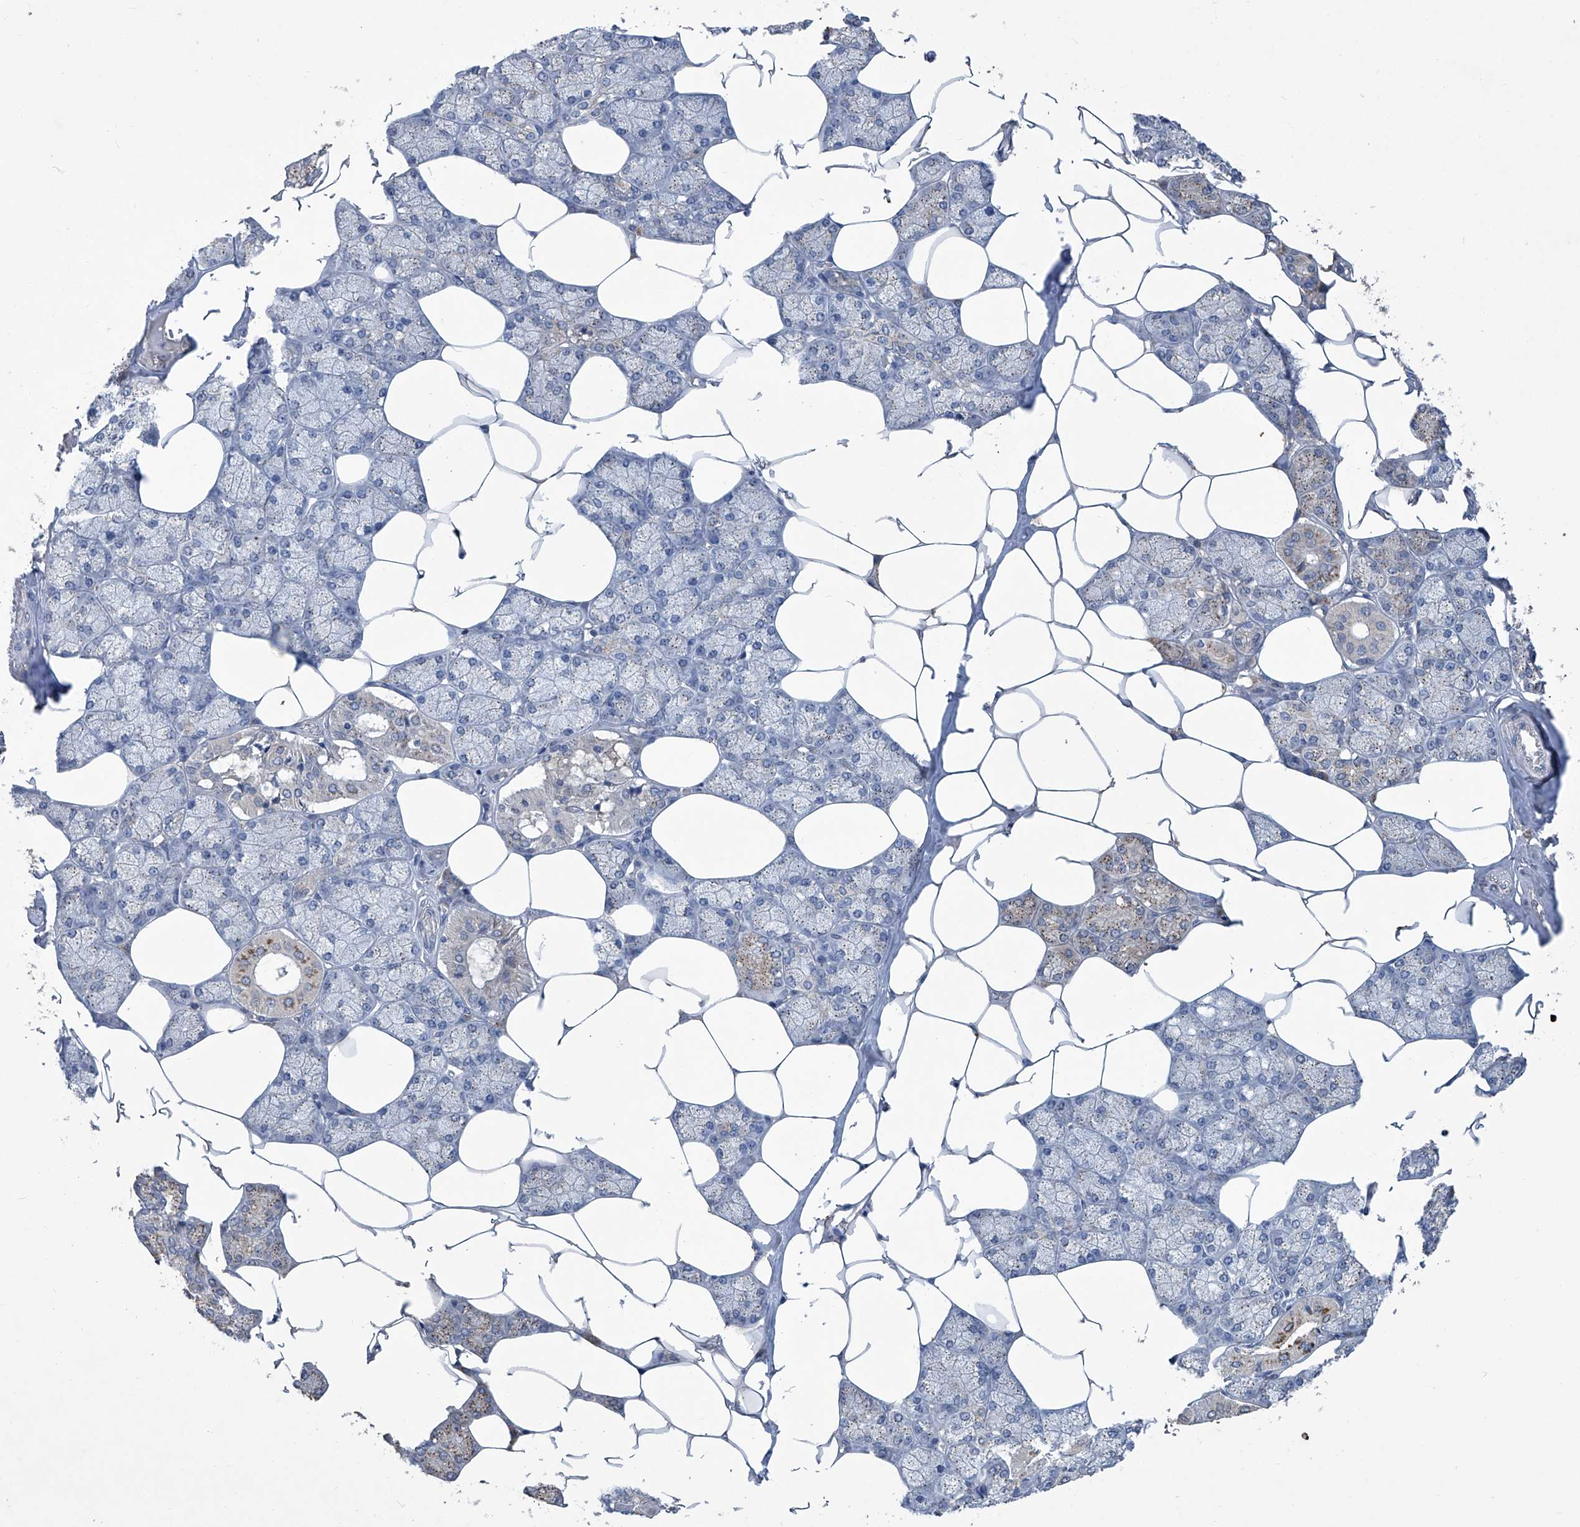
{"staining": {"intensity": "strong", "quantity": "<25%", "location": "cytoplasmic/membranous"}, "tissue": "salivary gland", "cell_type": "Glandular cells", "image_type": "normal", "snomed": [{"axis": "morphology", "description": "Normal tissue, NOS"}, {"axis": "topography", "description": "Salivary gland"}], "caption": "Protein staining of normal salivary gland displays strong cytoplasmic/membranous positivity in approximately <25% of glandular cells. (Stains: DAB (3,3'-diaminobenzidine) in brown, nuclei in blue, Microscopy: brightfield microscopy at high magnification).", "gene": "PCSK5", "patient": {"sex": "male", "age": 62}}